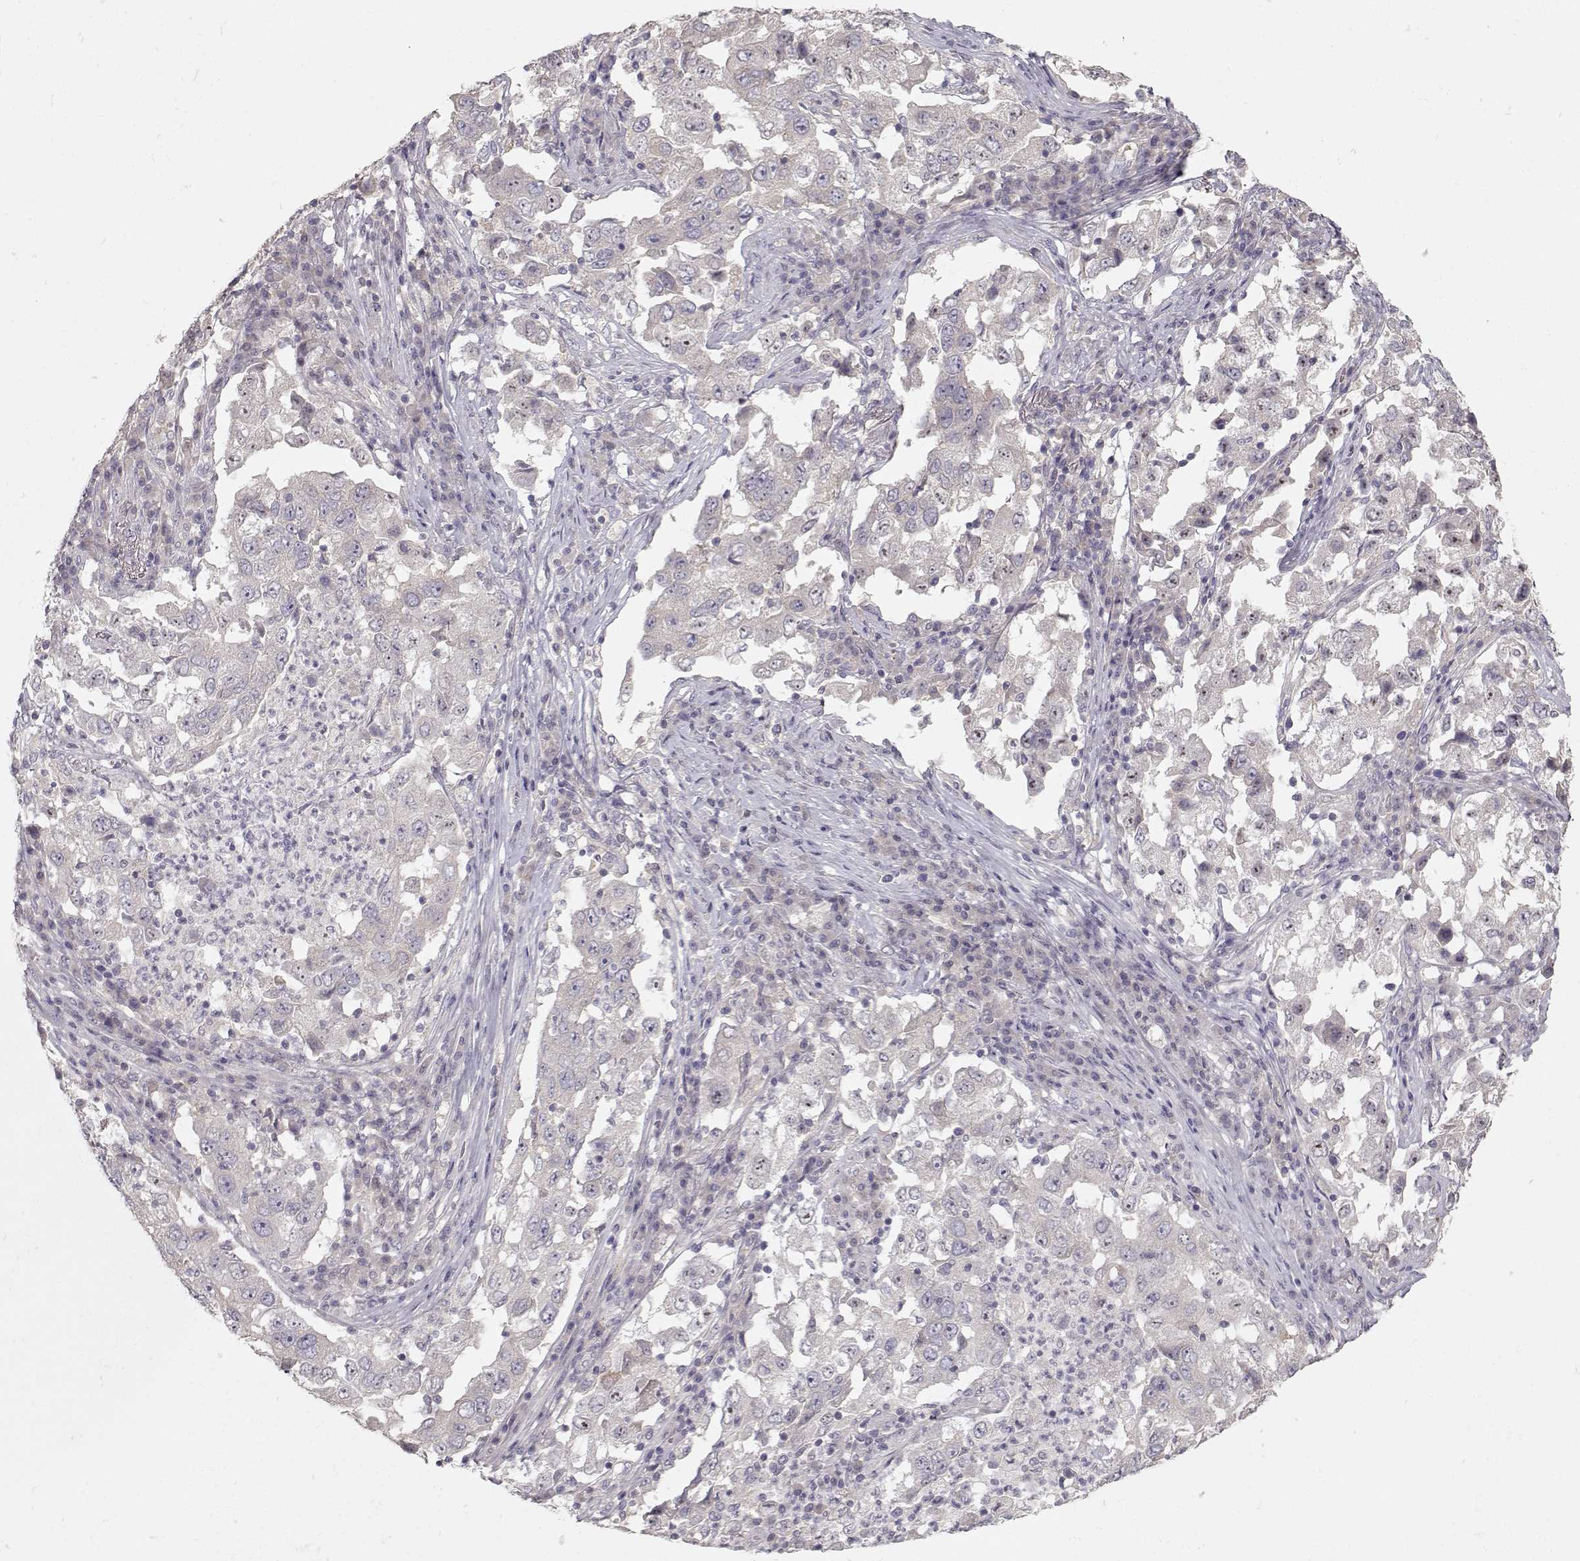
{"staining": {"intensity": "negative", "quantity": "none", "location": "none"}, "tissue": "lung cancer", "cell_type": "Tumor cells", "image_type": "cancer", "snomed": [{"axis": "morphology", "description": "Adenocarcinoma, NOS"}, {"axis": "topography", "description": "Lung"}], "caption": "Tumor cells show no significant protein positivity in lung cancer (adenocarcinoma). (Brightfield microscopy of DAB (3,3'-diaminobenzidine) IHC at high magnification).", "gene": "ARHGAP8", "patient": {"sex": "male", "age": 73}}